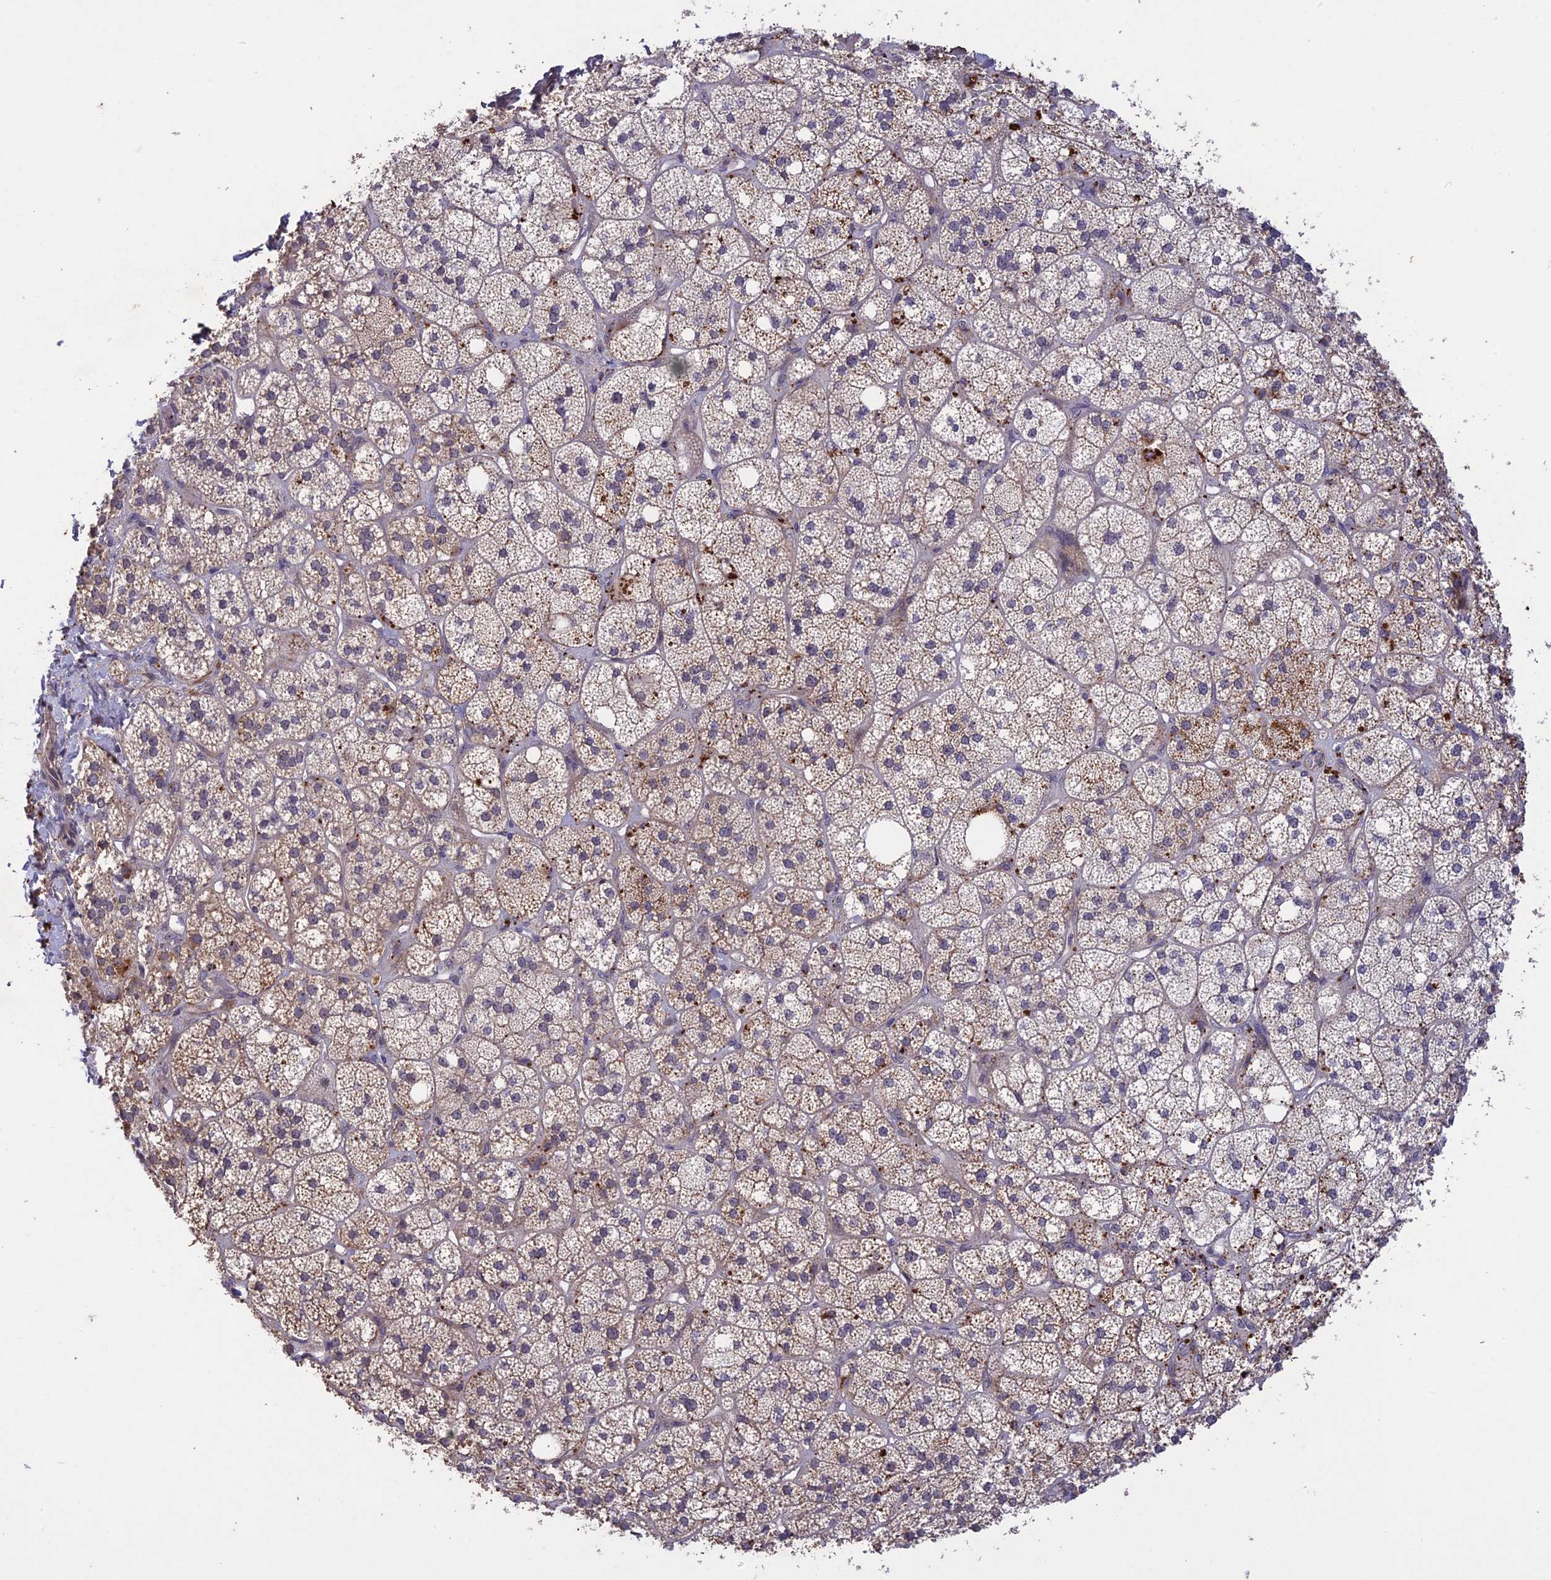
{"staining": {"intensity": "strong", "quantity": "<25%", "location": "cytoplasmic/membranous"}, "tissue": "adrenal gland", "cell_type": "Glandular cells", "image_type": "normal", "snomed": [{"axis": "morphology", "description": "Normal tissue, NOS"}, {"axis": "topography", "description": "Adrenal gland"}], "caption": "Immunohistochemistry histopathology image of normal human adrenal gland stained for a protein (brown), which exhibits medium levels of strong cytoplasmic/membranous positivity in about <25% of glandular cells.", "gene": "ADO", "patient": {"sex": "male", "age": 61}}